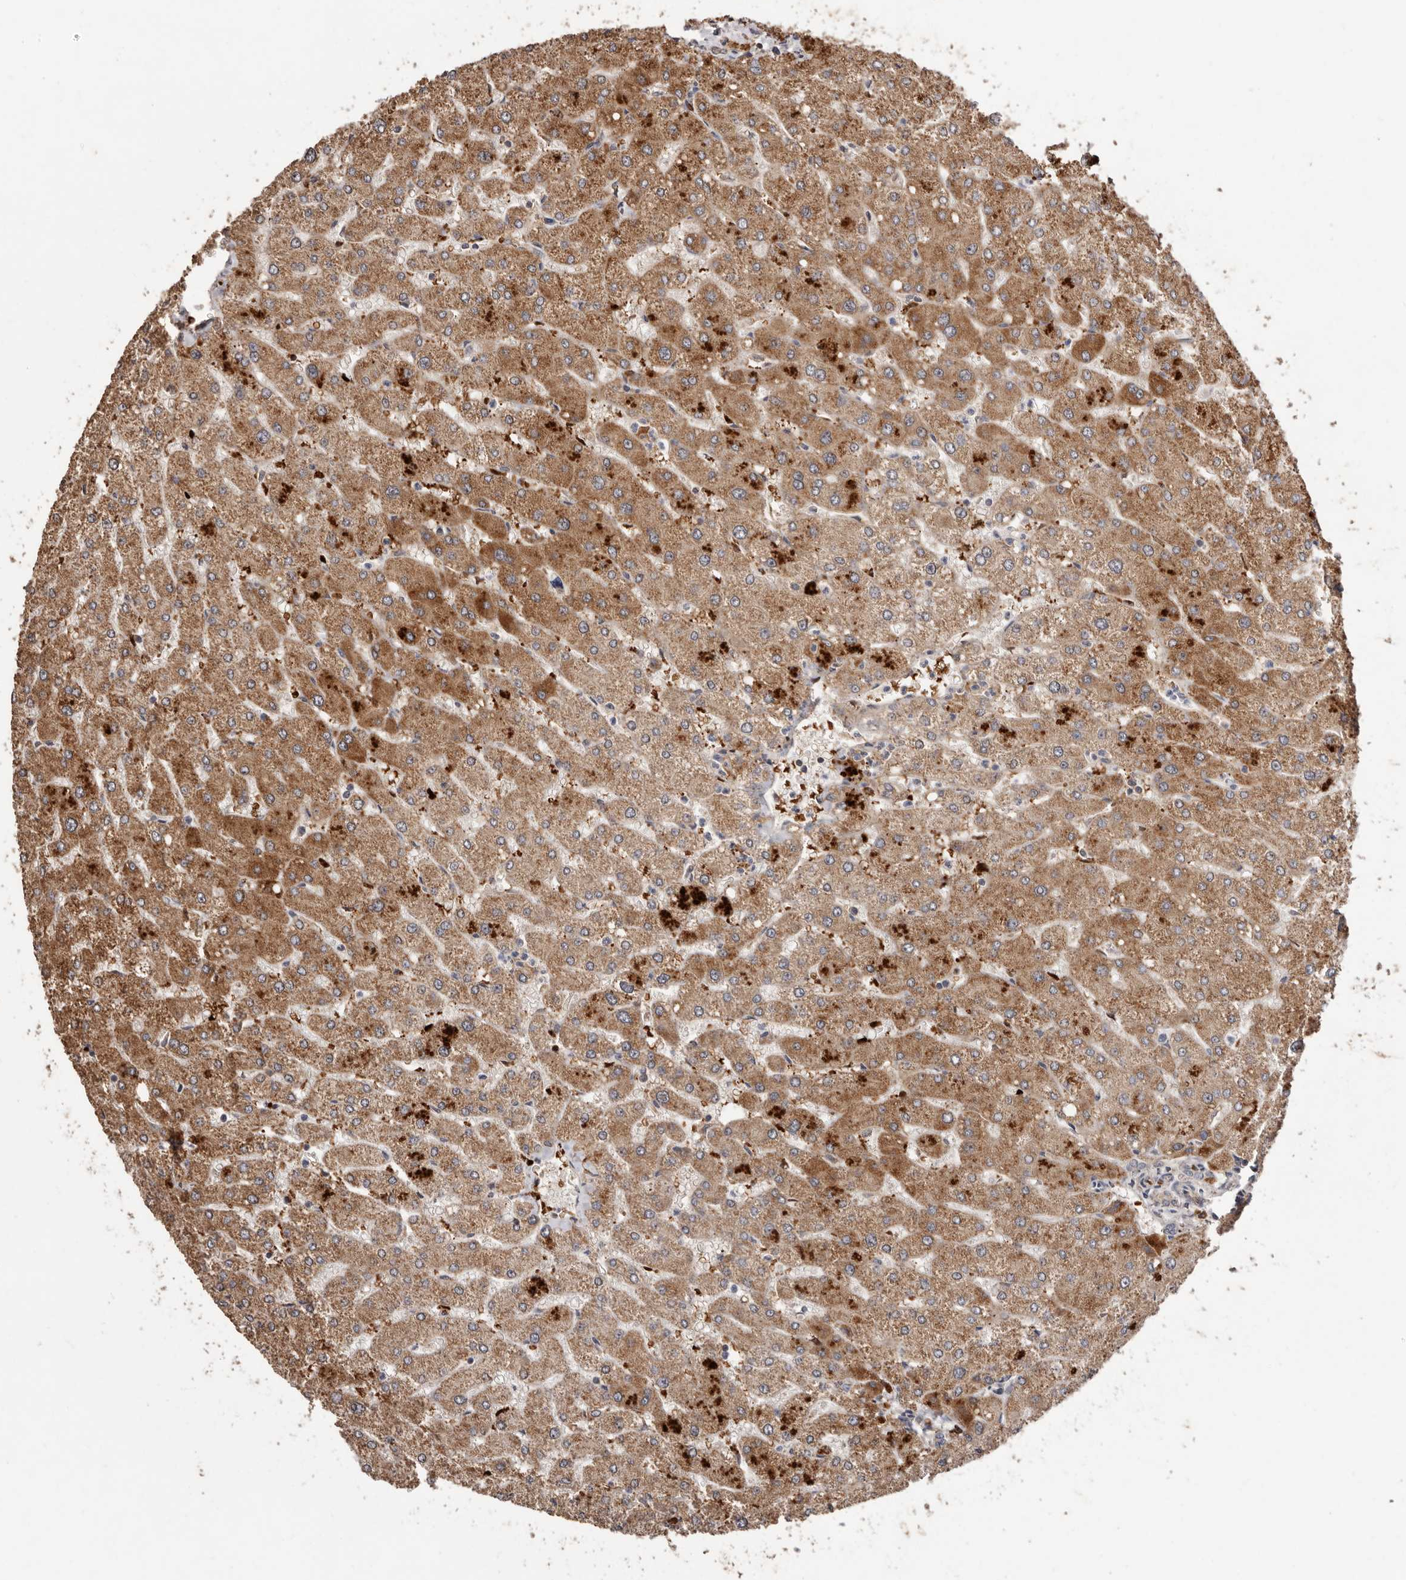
{"staining": {"intensity": "weak", "quantity": ">75%", "location": "cytoplasmic/membranous"}, "tissue": "liver", "cell_type": "Cholangiocytes", "image_type": "normal", "snomed": [{"axis": "morphology", "description": "Normal tissue, NOS"}, {"axis": "topography", "description": "Liver"}], "caption": "Immunohistochemistry (DAB (3,3'-diaminobenzidine)) staining of unremarkable liver demonstrates weak cytoplasmic/membranous protein staining in about >75% of cholangiocytes.", "gene": "GRAMD2A", "patient": {"sex": "male", "age": 55}}